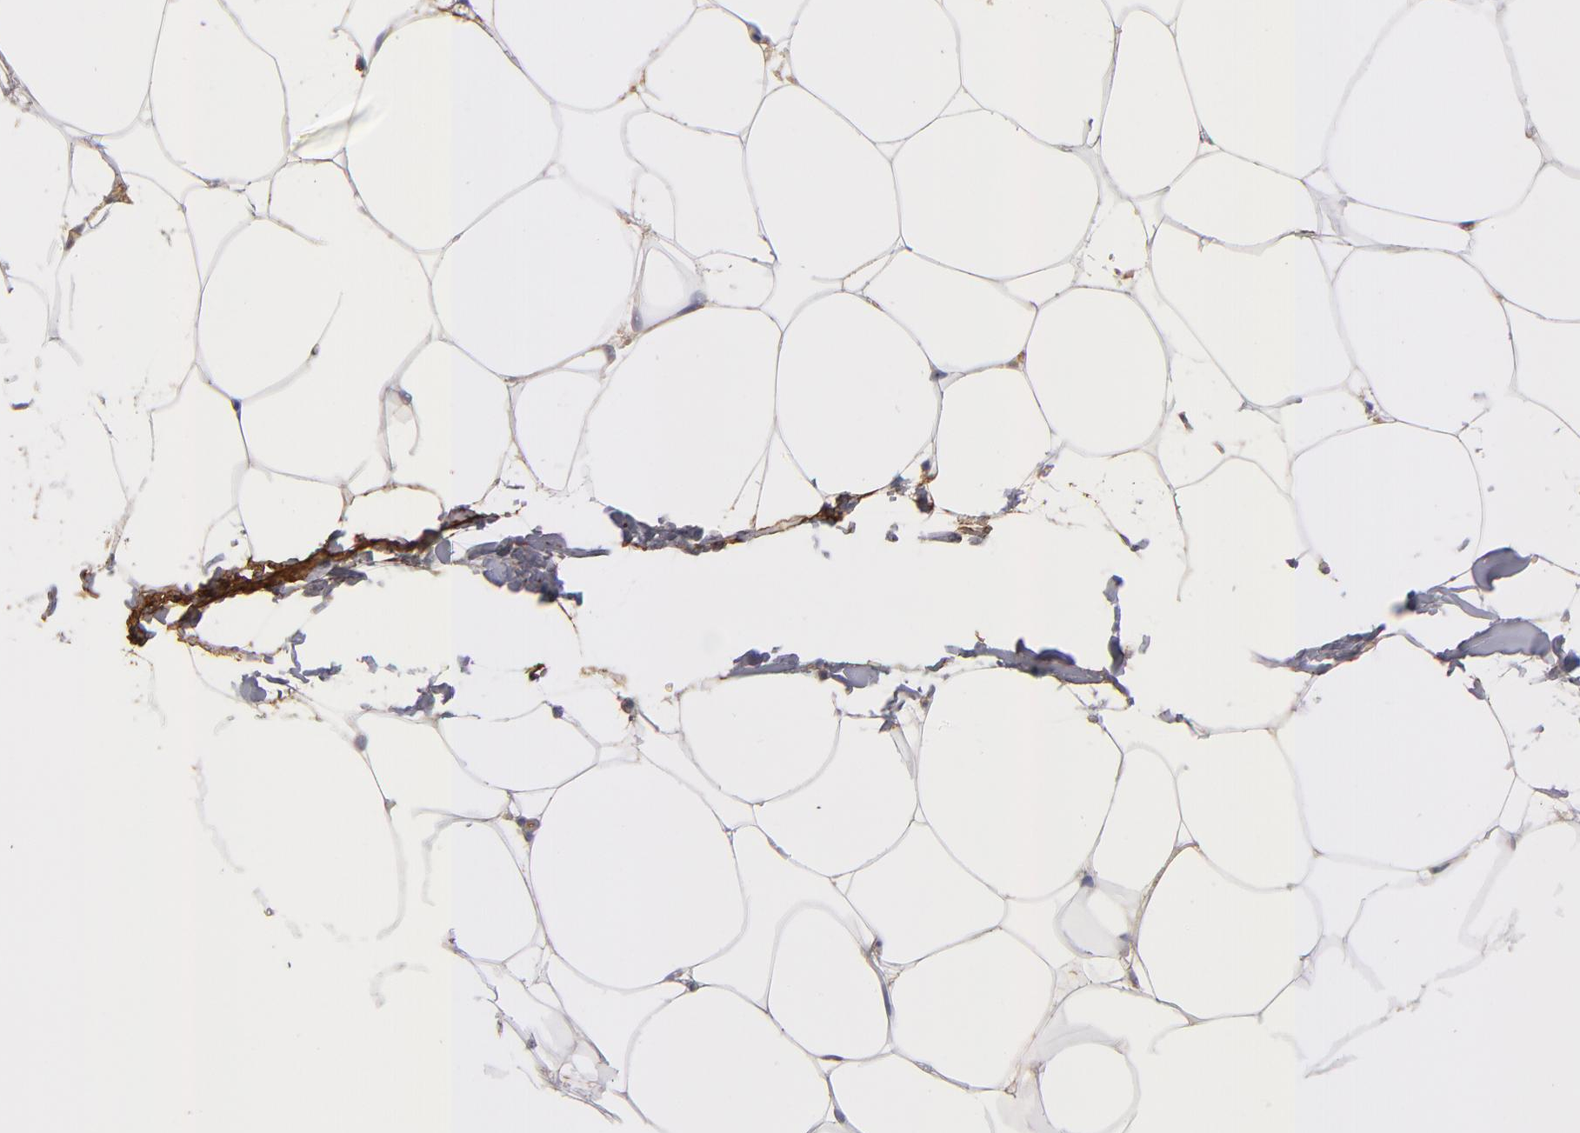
{"staining": {"intensity": "weak", "quantity": ">75%", "location": "cytoplasmic/membranous"}, "tissue": "adipose tissue", "cell_type": "Adipocytes", "image_type": "normal", "snomed": [{"axis": "morphology", "description": "Normal tissue, NOS"}, {"axis": "morphology", "description": "Duct carcinoma"}, {"axis": "topography", "description": "Breast"}, {"axis": "topography", "description": "Adipose tissue"}], "caption": "Protein analysis of benign adipose tissue demonstrates weak cytoplasmic/membranous expression in approximately >75% of adipocytes.", "gene": "DACT1", "patient": {"sex": "female", "age": 37}}